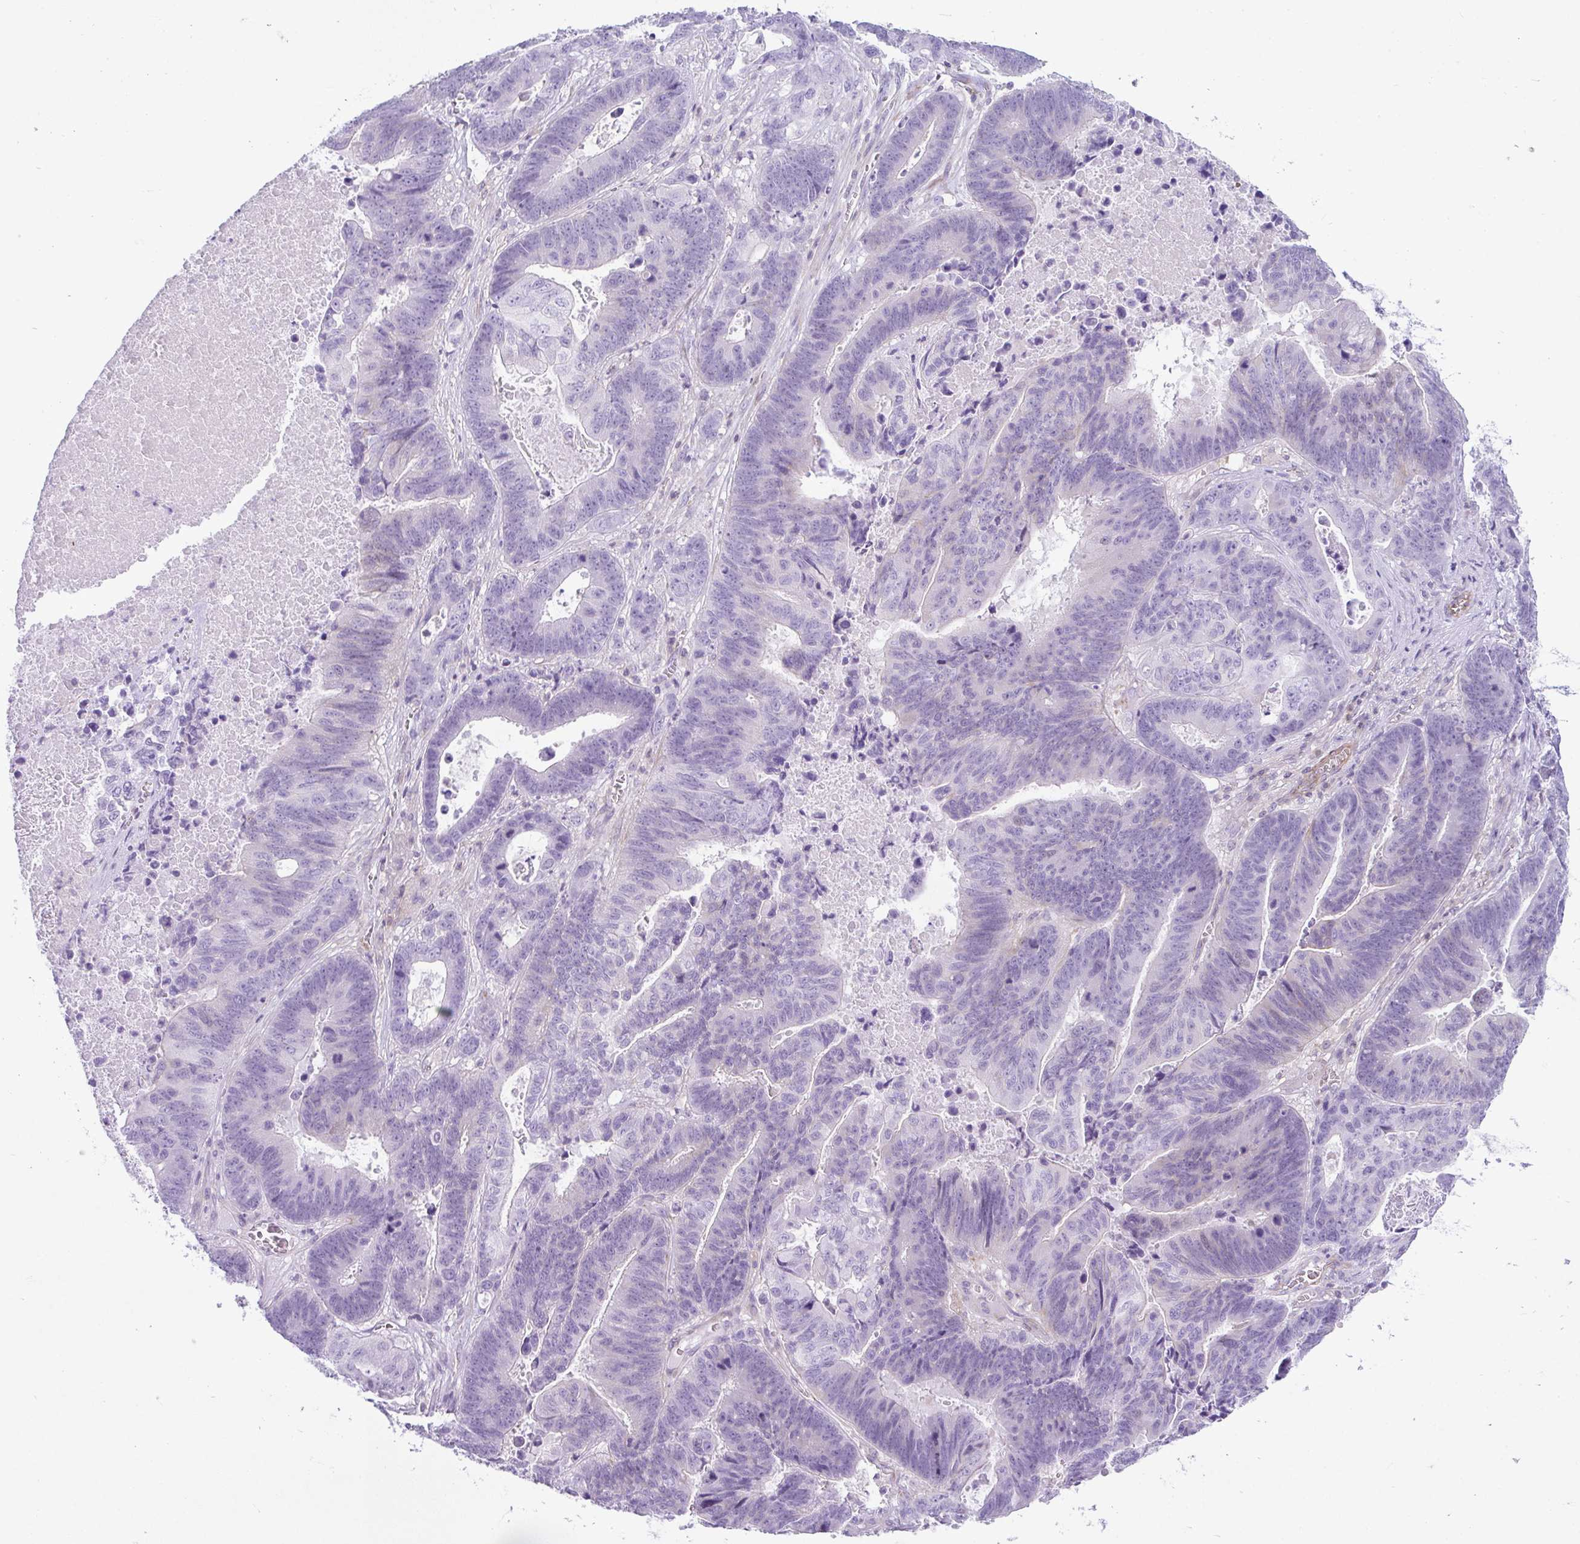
{"staining": {"intensity": "negative", "quantity": "none", "location": "none"}, "tissue": "lung cancer", "cell_type": "Tumor cells", "image_type": "cancer", "snomed": [{"axis": "morphology", "description": "Aneuploidy"}, {"axis": "morphology", "description": "Adenocarcinoma, NOS"}, {"axis": "morphology", "description": "Adenocarcinoma primary or metastatic"}, {"axis": "topography", "description": "Lung"}], "caption": "DAB immunohistochemical staining of lung adenocarcinoma primary or metastatic shows no significant expression in tumor cells.", "gene": "CDRT15", "patient": {"sex": "female", "age": 75}}